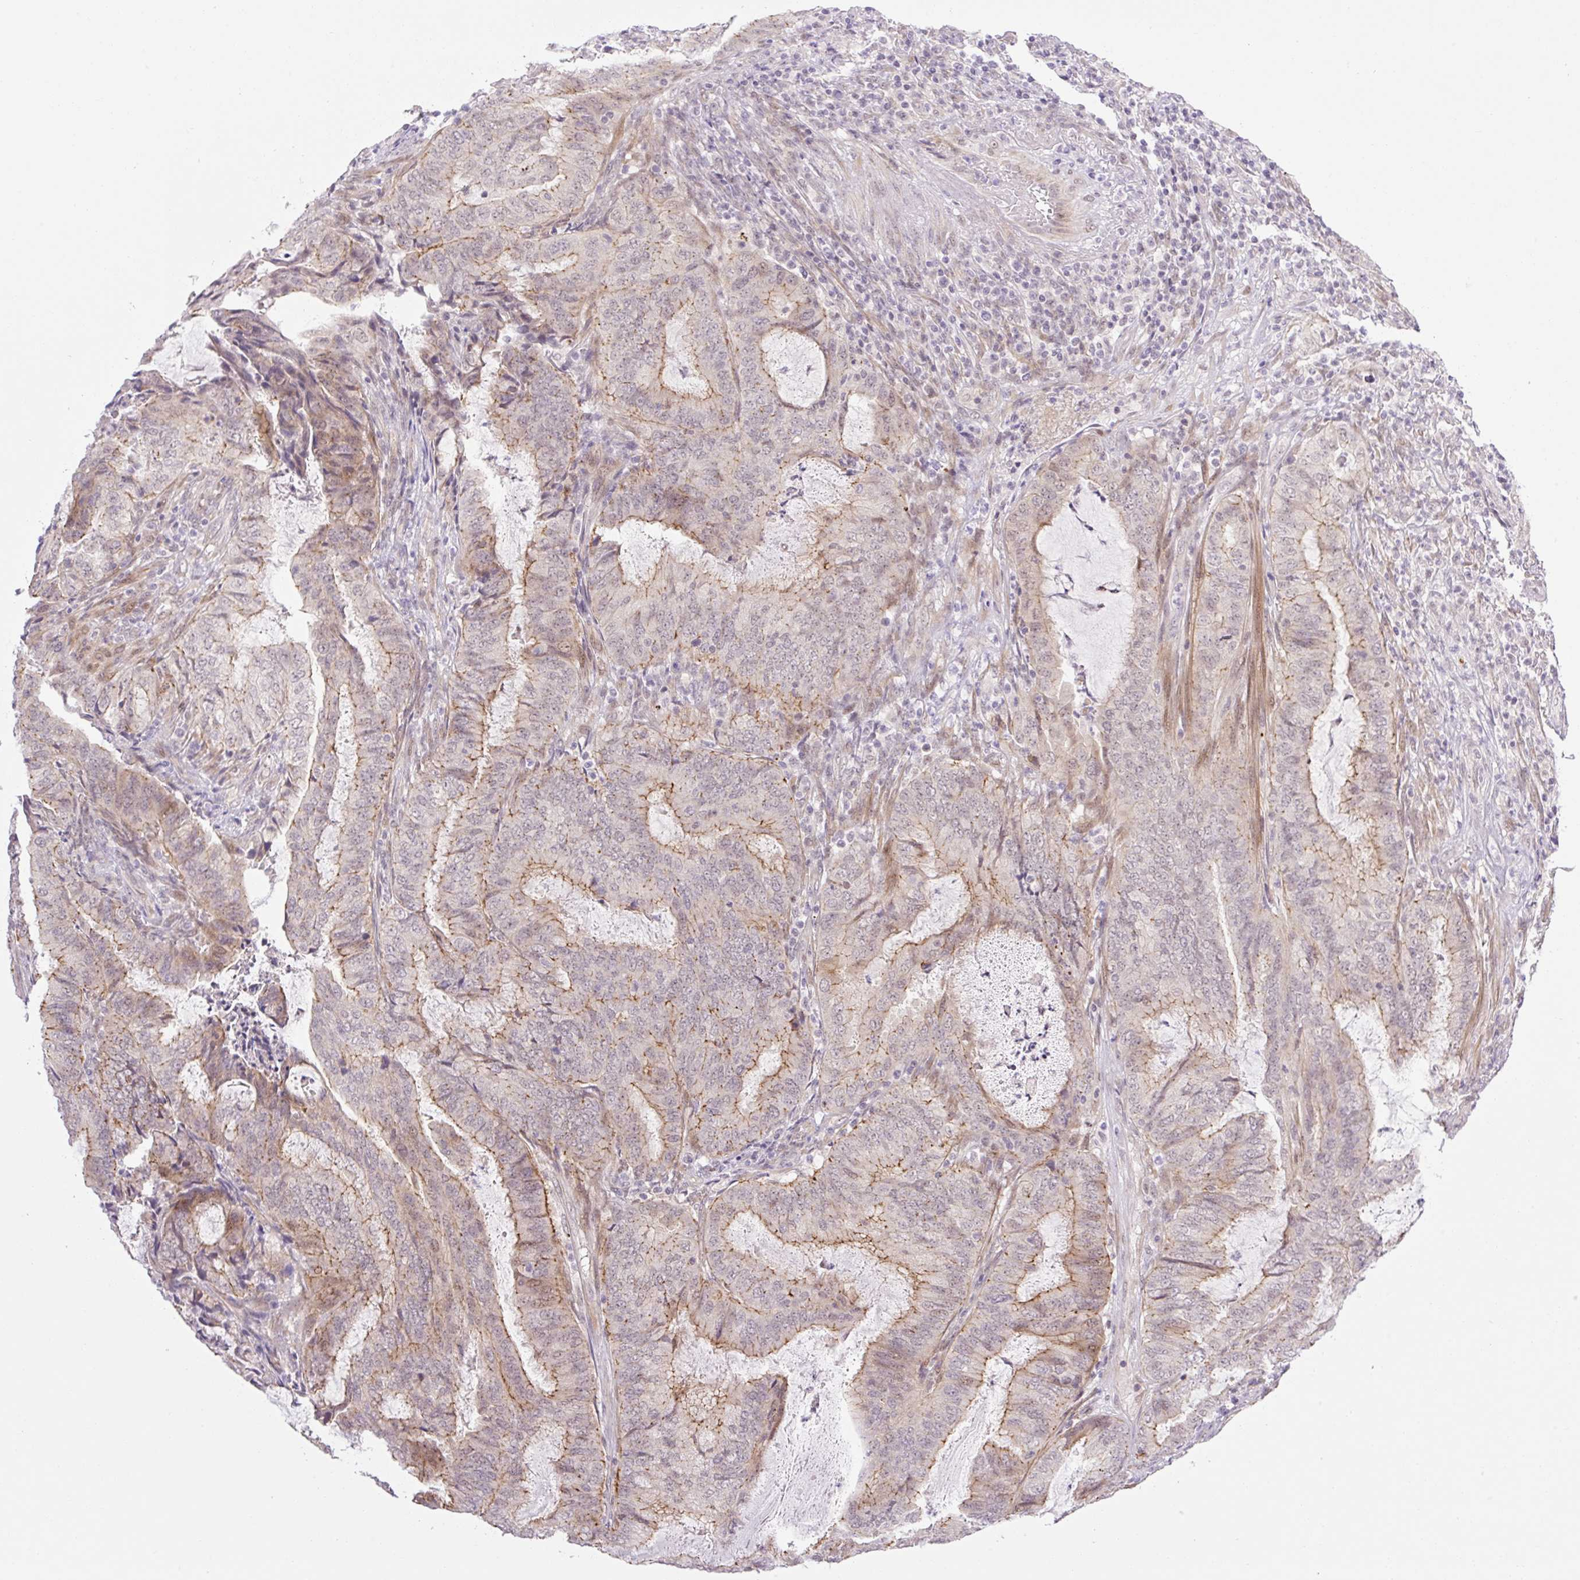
{"staining": {"intensity": "moderate", "quantity": "25%-75%", "location": "cytoplasmic/membranous"}, "tissue": "endometrial cancer", "cell_type": "Tumor cells", "image_type": "cancer", "snomed": [{"axis": "morphology", "description": "Adenocarcinoma, NOS"}, {"axis": "topography", "description": "Endometrium"}], "caption": "Immunohistochemistry (IHC) micrograph of human endometrial cancer (adenocarcinoma) stained for a protein (brown), which exhibits medium levels of moderate cytoplasmic/membranous positivity in about 25%-75% of tumor cells.", "gene": "ICE1", "patient": {"sex": "female", "age": 51}}